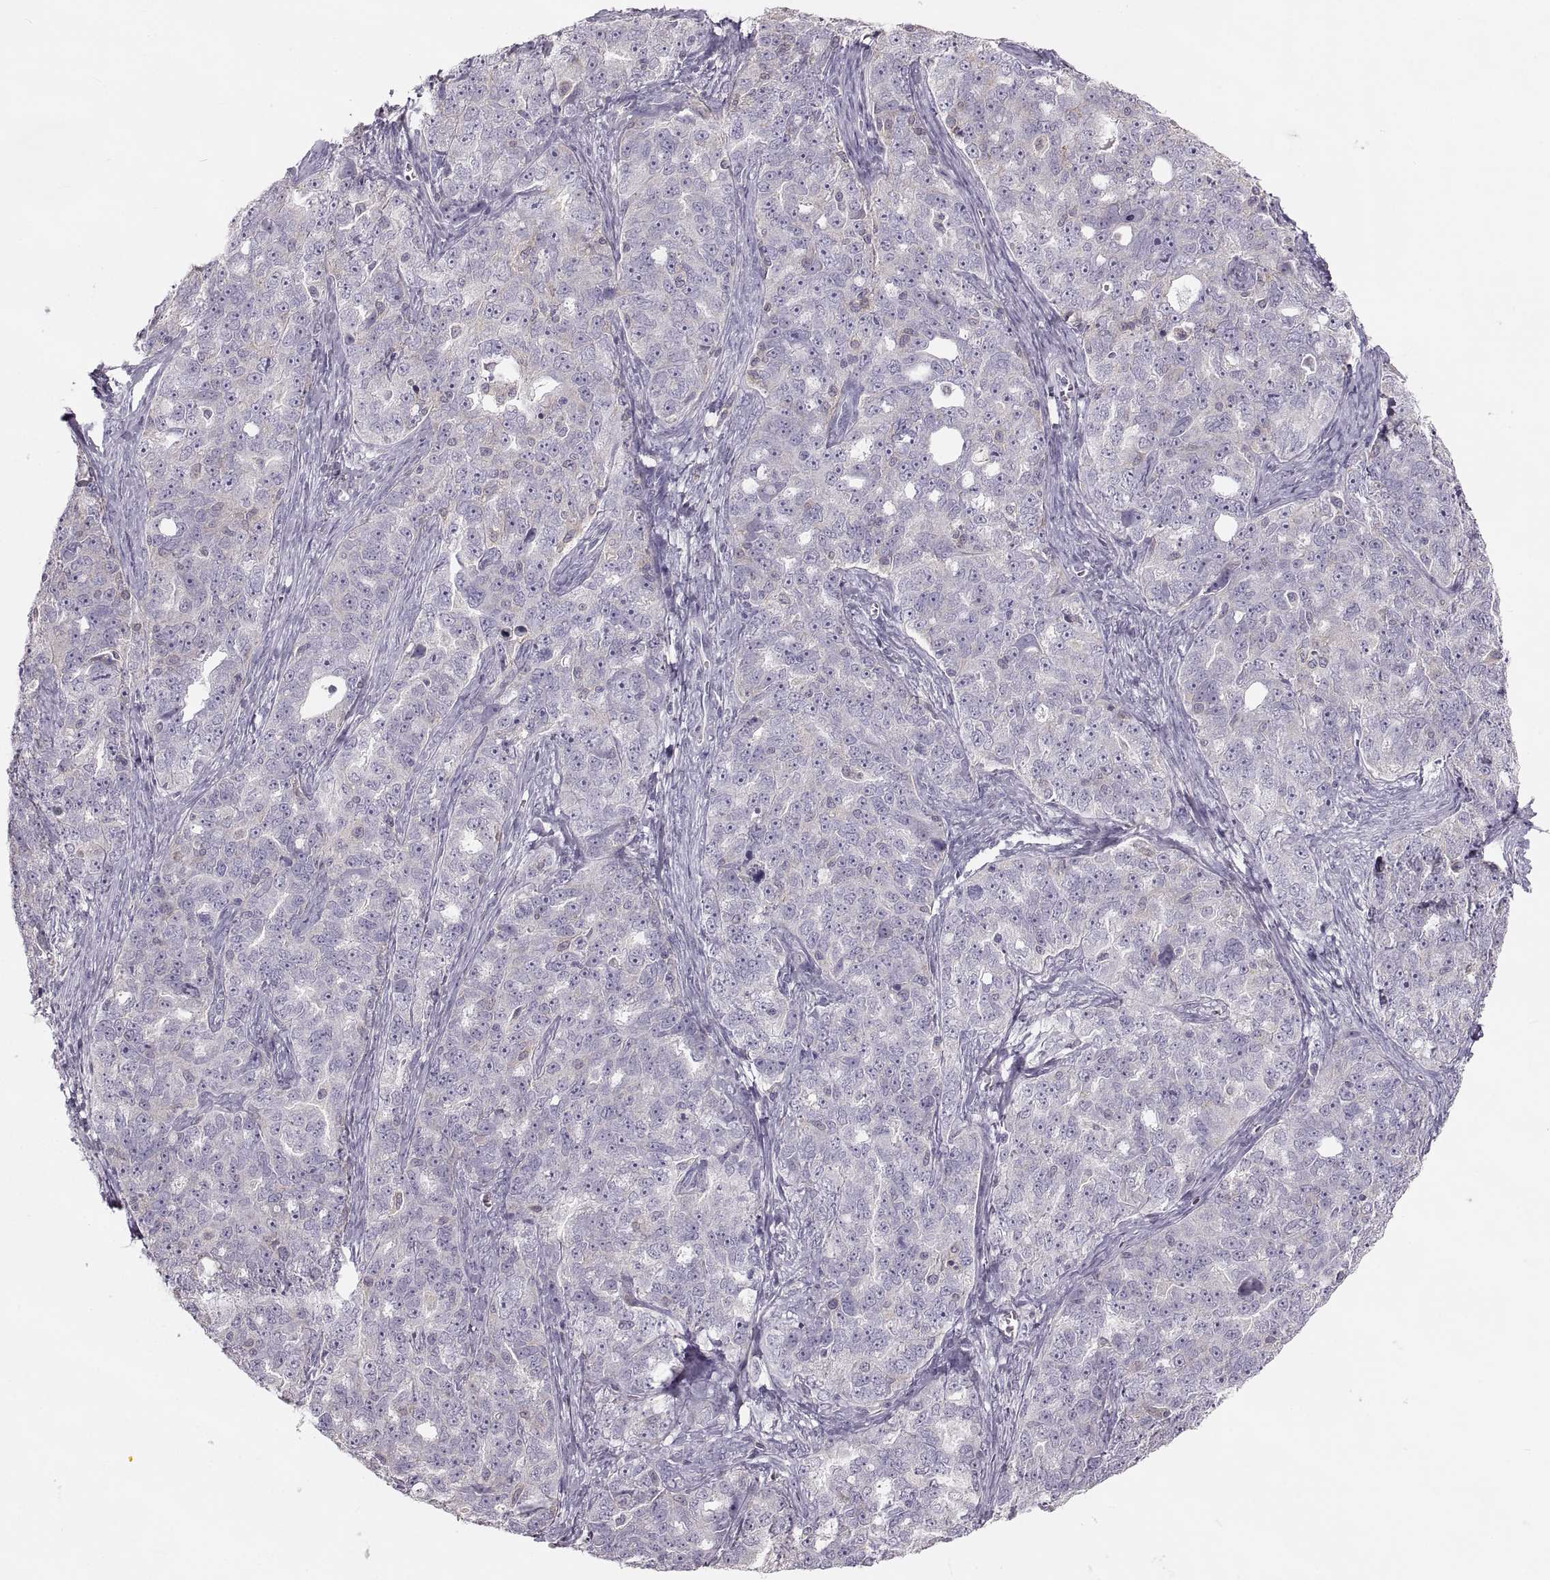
{"staining": {"intensity": "negative", "quantity": "none", "location": "none"}, "tissue": "ovarian cancer", "cell_type": "Tumor cells", "image_type": "cancer", "snomed": [{"axis": "morphology", "description": "Cystadenocarcinoma, serous, NOS"}, {"axis": "topography", "description": "Ovary"}], "caption": "Immunohistochemistry (IHC) of ovarian cancer exhibits no positivity in tumor cells.", "gene": "RUNDC3A", "patient": {"sex": "female", "age": 51}}